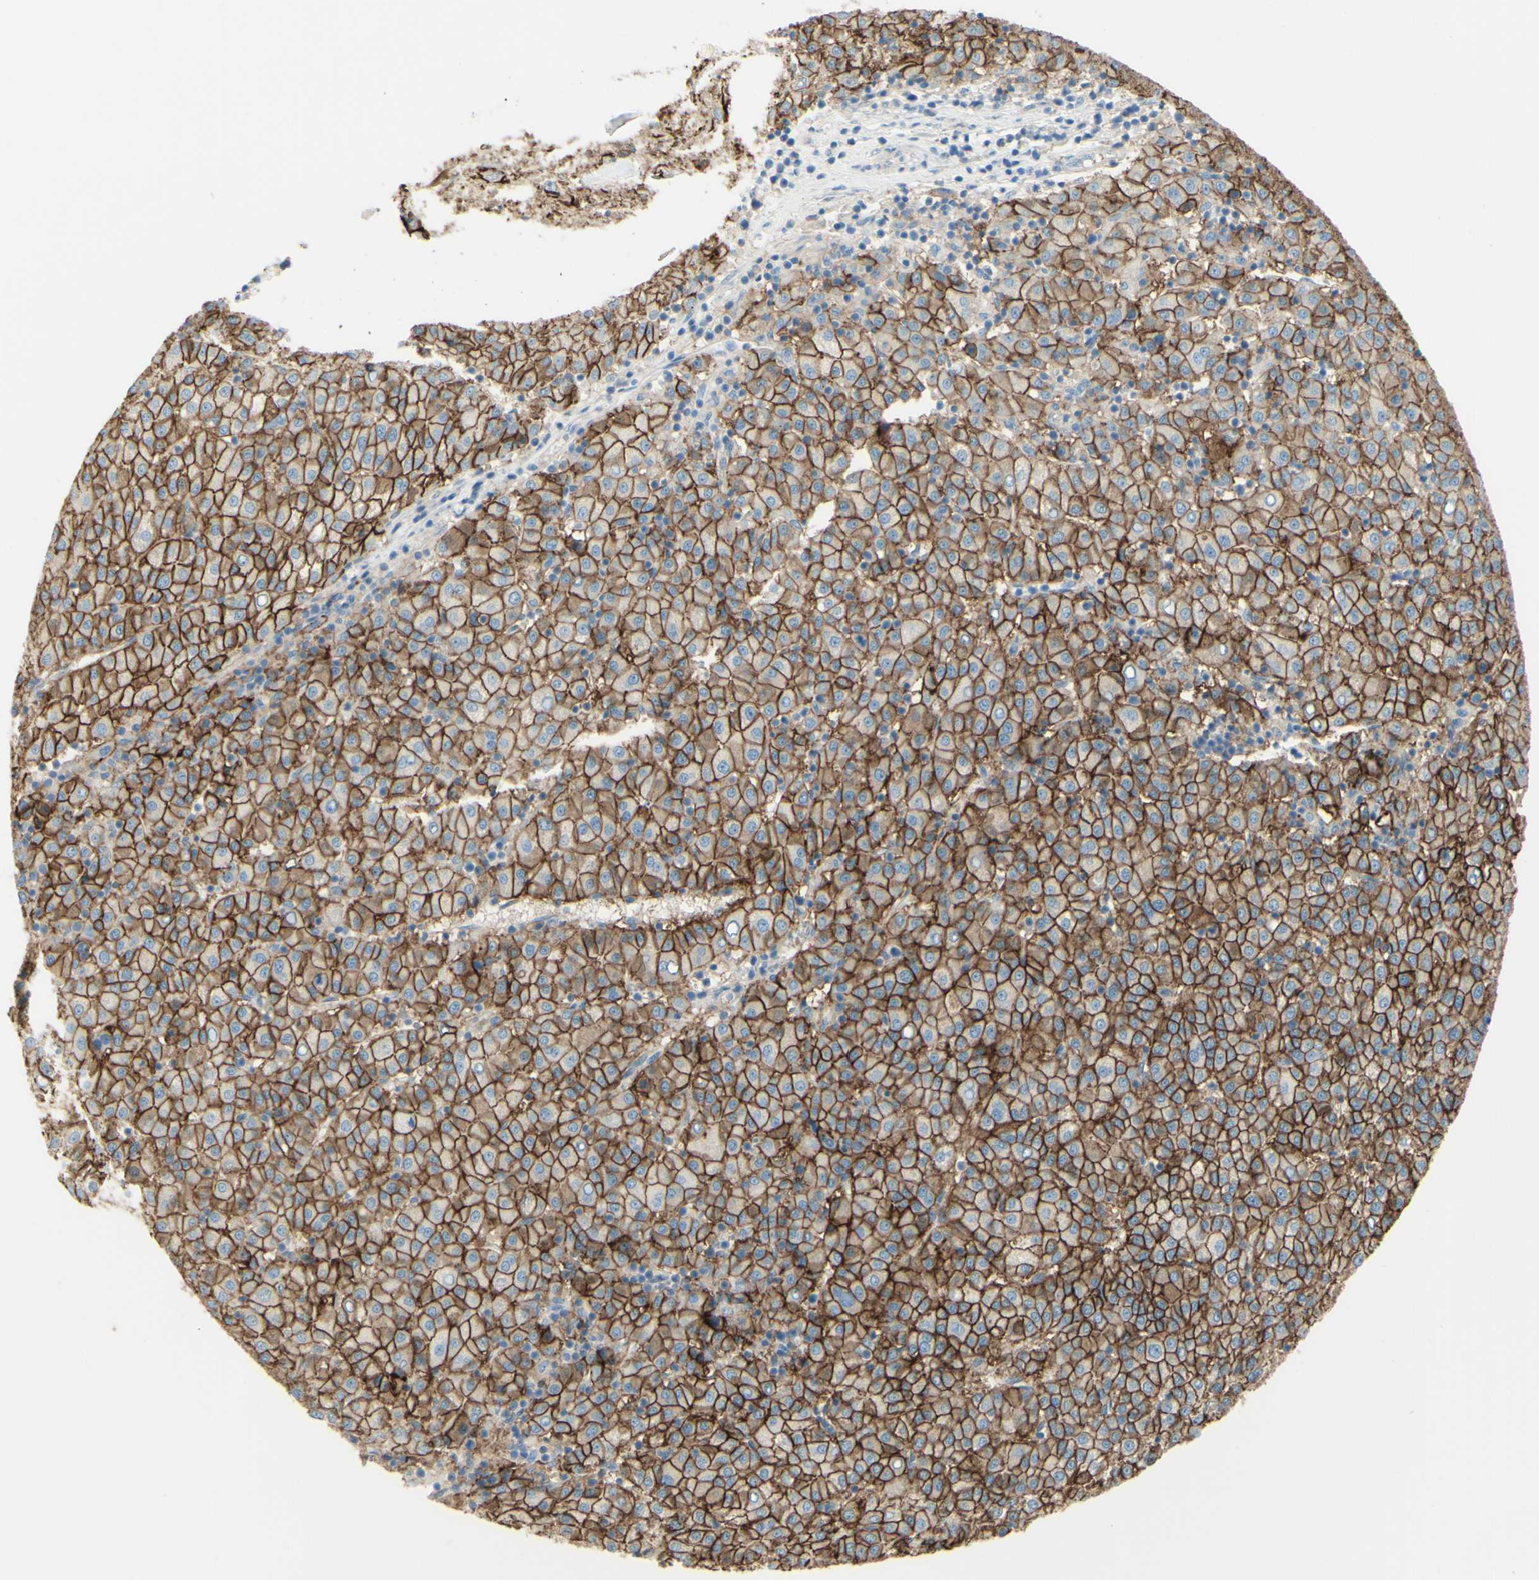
{"staining": {"intensity": "strong", "quantity": ">75%", "location": "cytoplasmic/membranous"}, "tissue": "liver cancer", "cell_type": "Tumor cells", "image_type": "cancer", "snomed": [{"axis": "morphology", "description": "Carcinoma, Hepatocellular, NOS"}, {"axis": "topography", "description": "Liver"}], "caption": "The histopathology image demonstrates staining of liver cancer (hepatocellular carcinoma), revealing strong cytoplasmic/membranous protein expression (brown color) within tumor cells.", "gene": "ALCAM", "patient": {"sex": "female", "age": 58}}